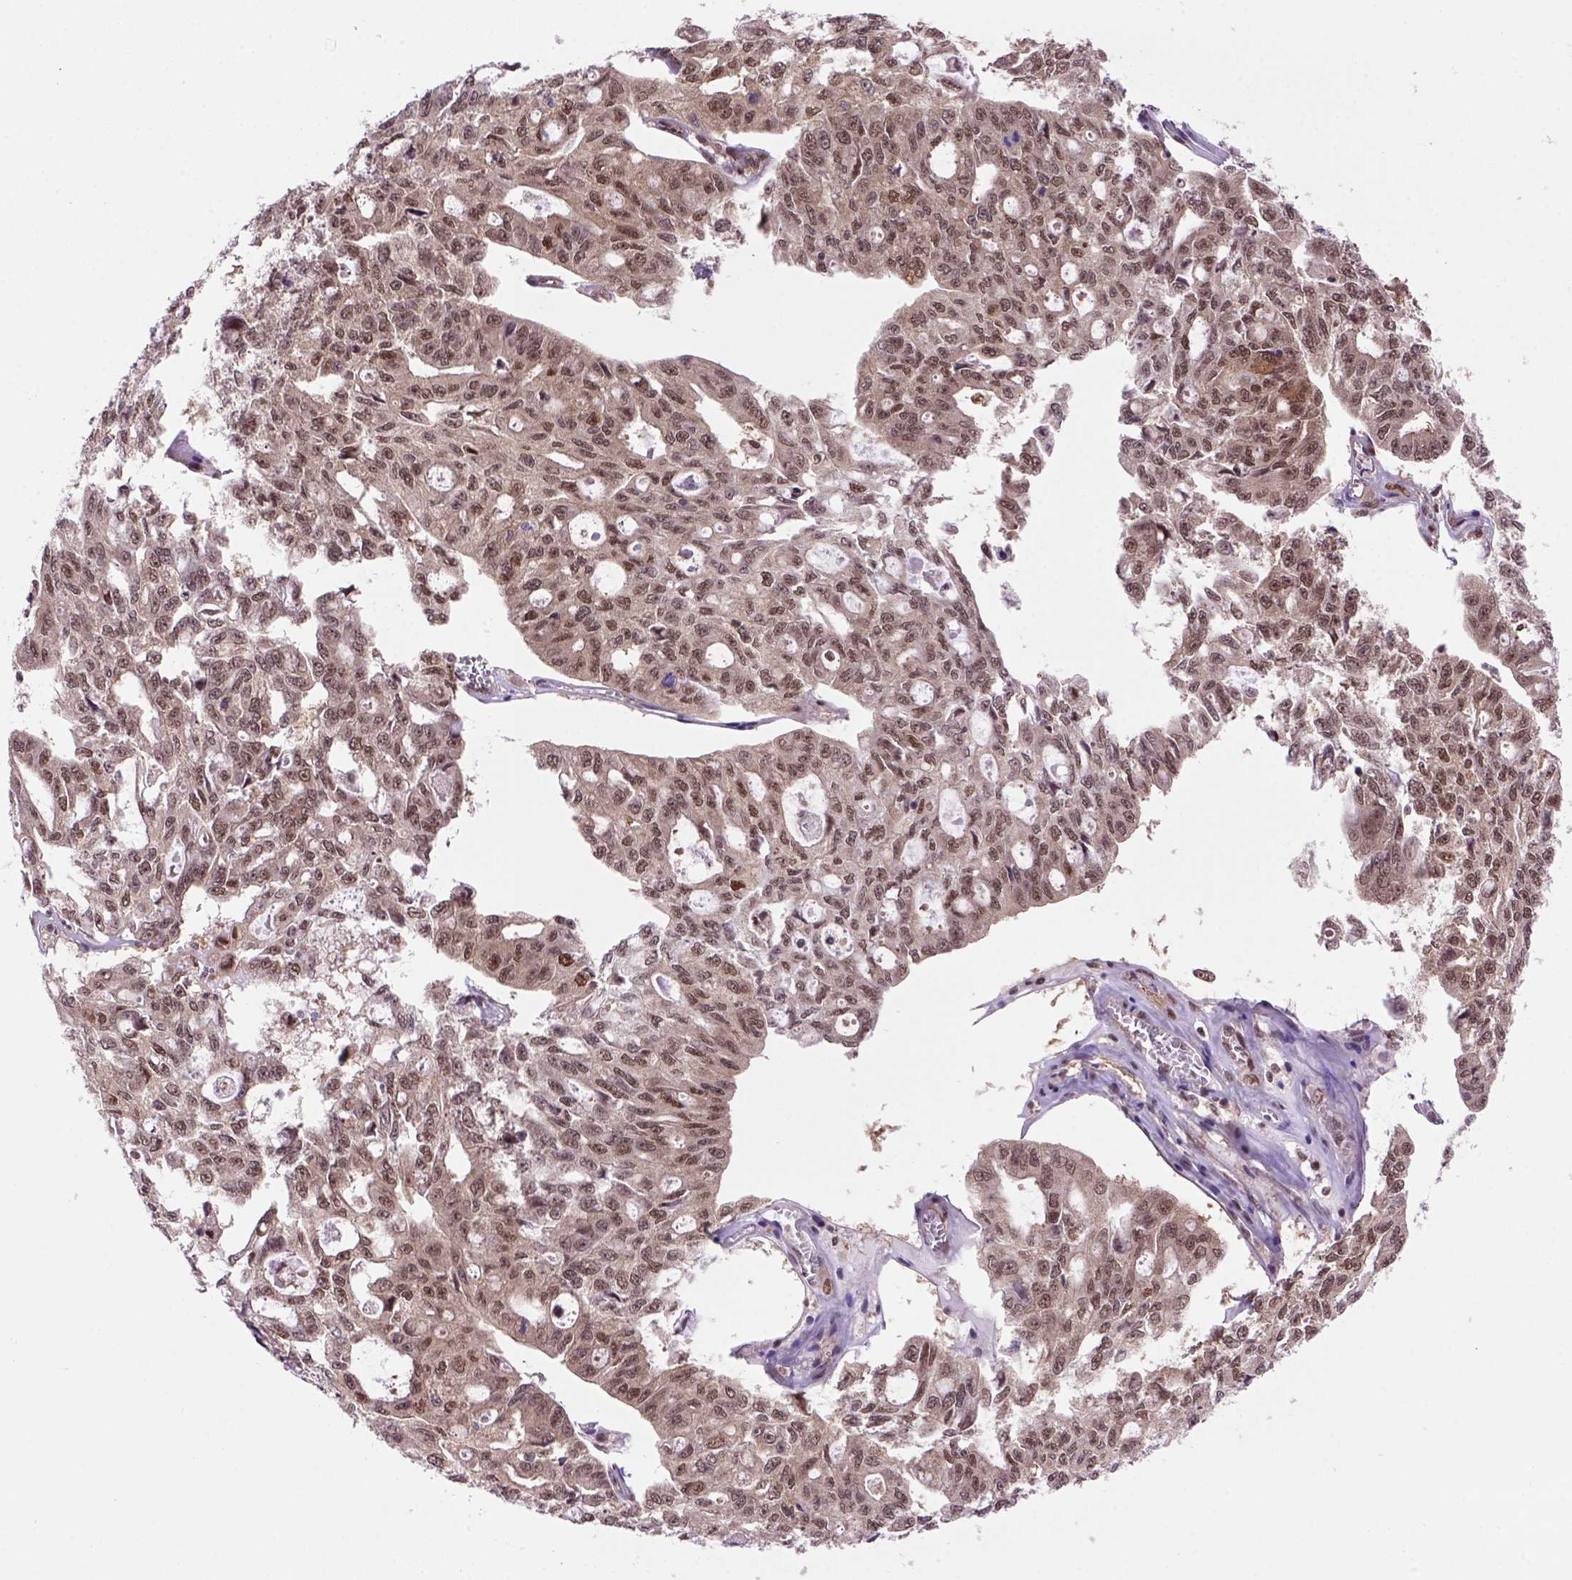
{"staining": {"intensity": "moderate", "quantity": ">75%", "location": "cytoplasmic/membranous,nuclear"}, "tissue": "ovarian cancer", "cell_type": "Tumor cells", "image_type": "cancer", "snomed": [{"axis": "morphology", "description": "Carcinoma, endometroid"}, {"axis": "topography", "description": "Ovary"}], "caption": "An immunohistochemistry image of neoplastic tissue is shown. Protein staining in brown labels moderate cytoplasmic/membranous and nuclear positivity in endometroid carcinoma (ovarian) within tumor cells. The protein of interest is shown in brown color, while the nuclei are stained blue.", "gene": "PSMC2", "patient": {"sex": "female", "age": 65}}